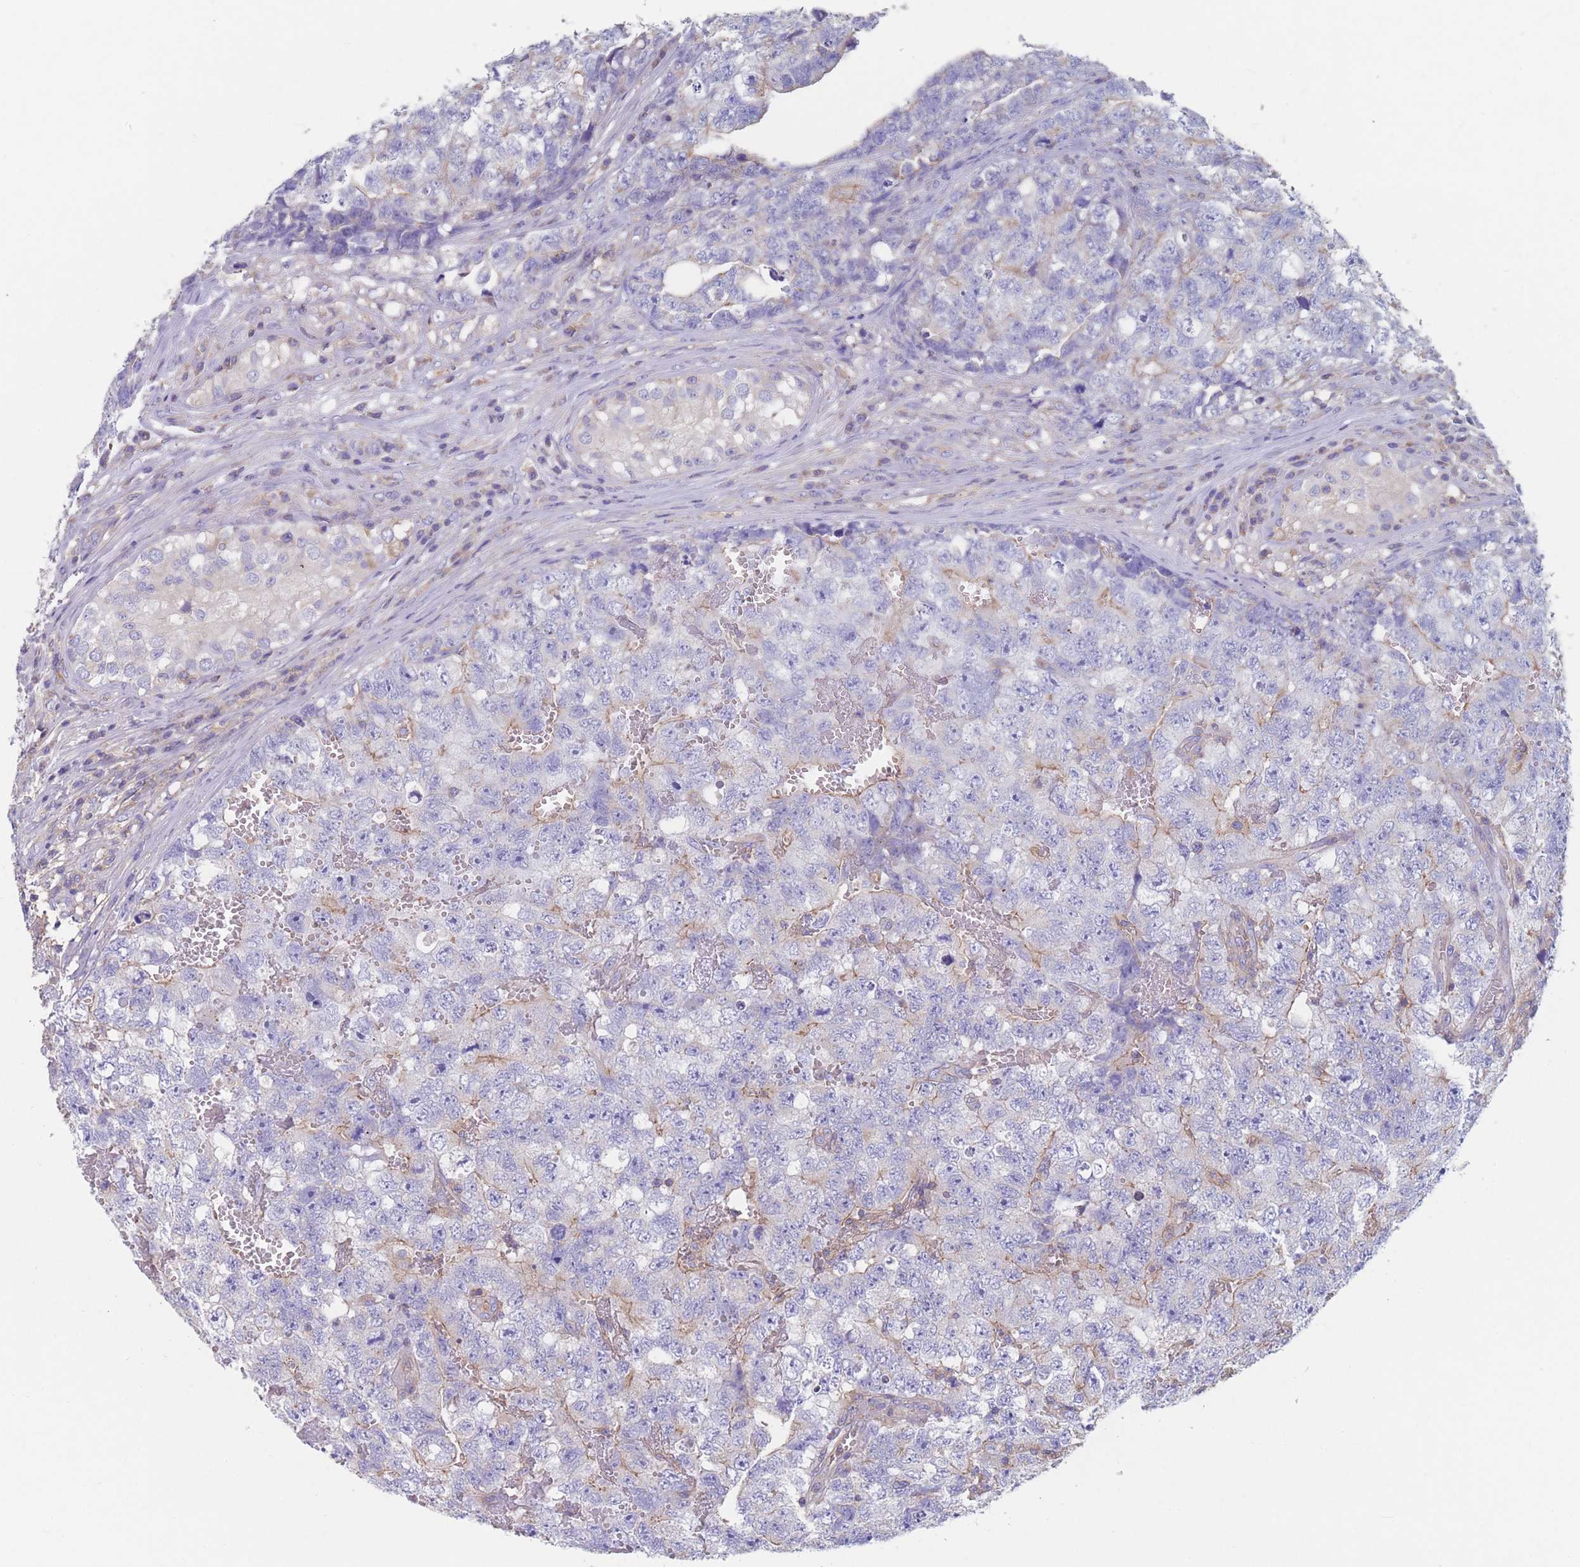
{"staining": {"intensity": "negative", "quantity": "none", "location": "none"}, "tissue": "testis cancer", "cell_type": "Tumor cells", "image_type": "cancer", "snomed": [{"axis": "morphology", "description": "Carcinoma, Embryonal, NOS"}, {"axis": "topography", "description": "Testis"}], "caption": "A high-resolution micrograph shows immunohistochemistry staining of testis cancer (embryonal carcinoma), which exhibits no significant staining in tumor cells.", "gene": "ADH1A", "patient": {"sex": "male", "age": 31}}